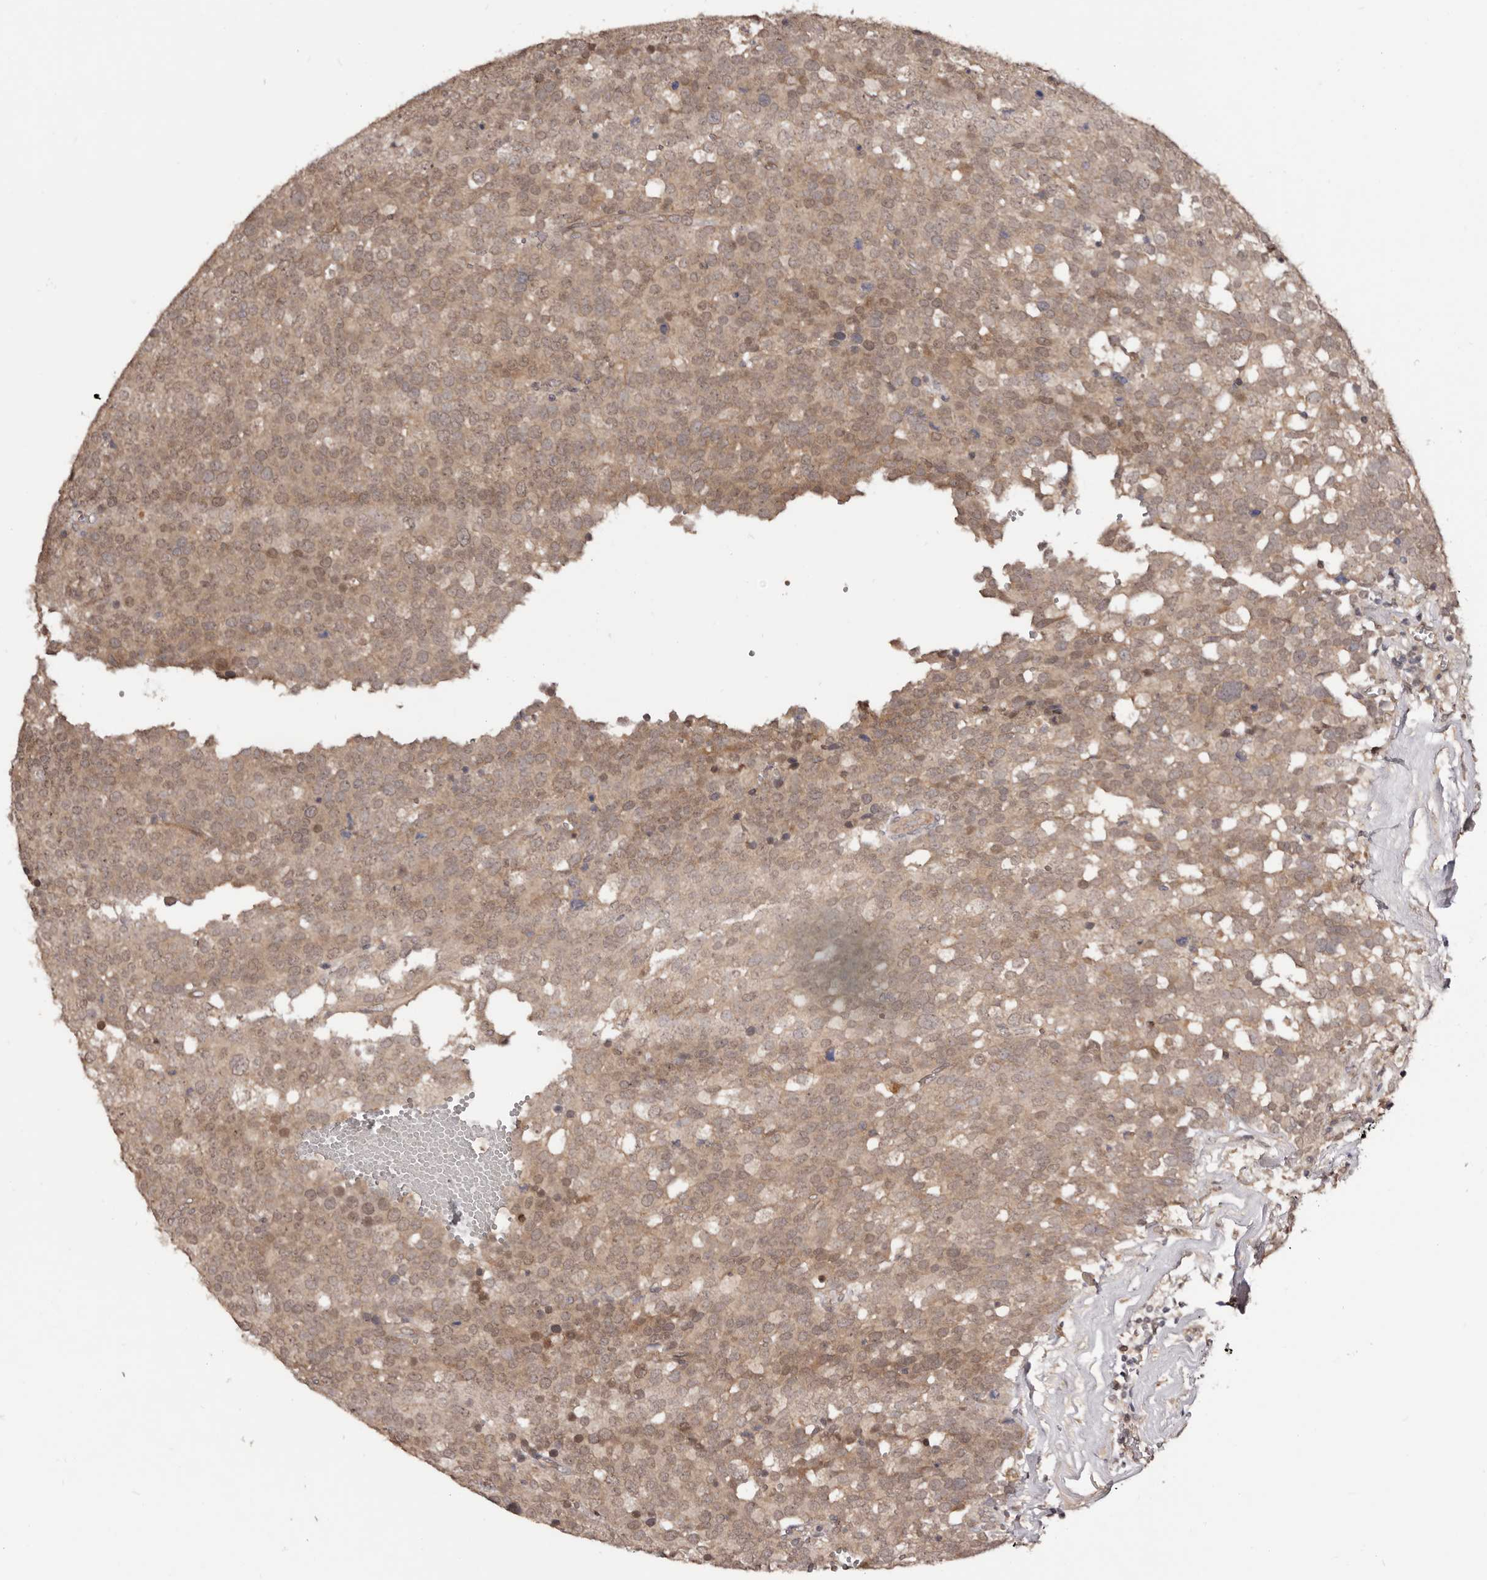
{"staining": {"intensity": "weak", "quantity": ">75%", "location": "cytoplasmic/membranous,nuclear"}, "tissue": "testis cancer", "cell_type": "Tumor cells", "image_type": "cancer", "snomed": [{"axis": "morphology", "description": "Seminoma, NOS"}, {"axis": "topography", "description": "Testis"}], "caption": "Seminoma (testis) tissue displays weak cytoplasmic/membranous and nuclear staining in approximately >75% of tumor cells, visualized by immunohistochemistry.", "gene": "MDP1", "patient": {"sex": "male", "age": 71}}